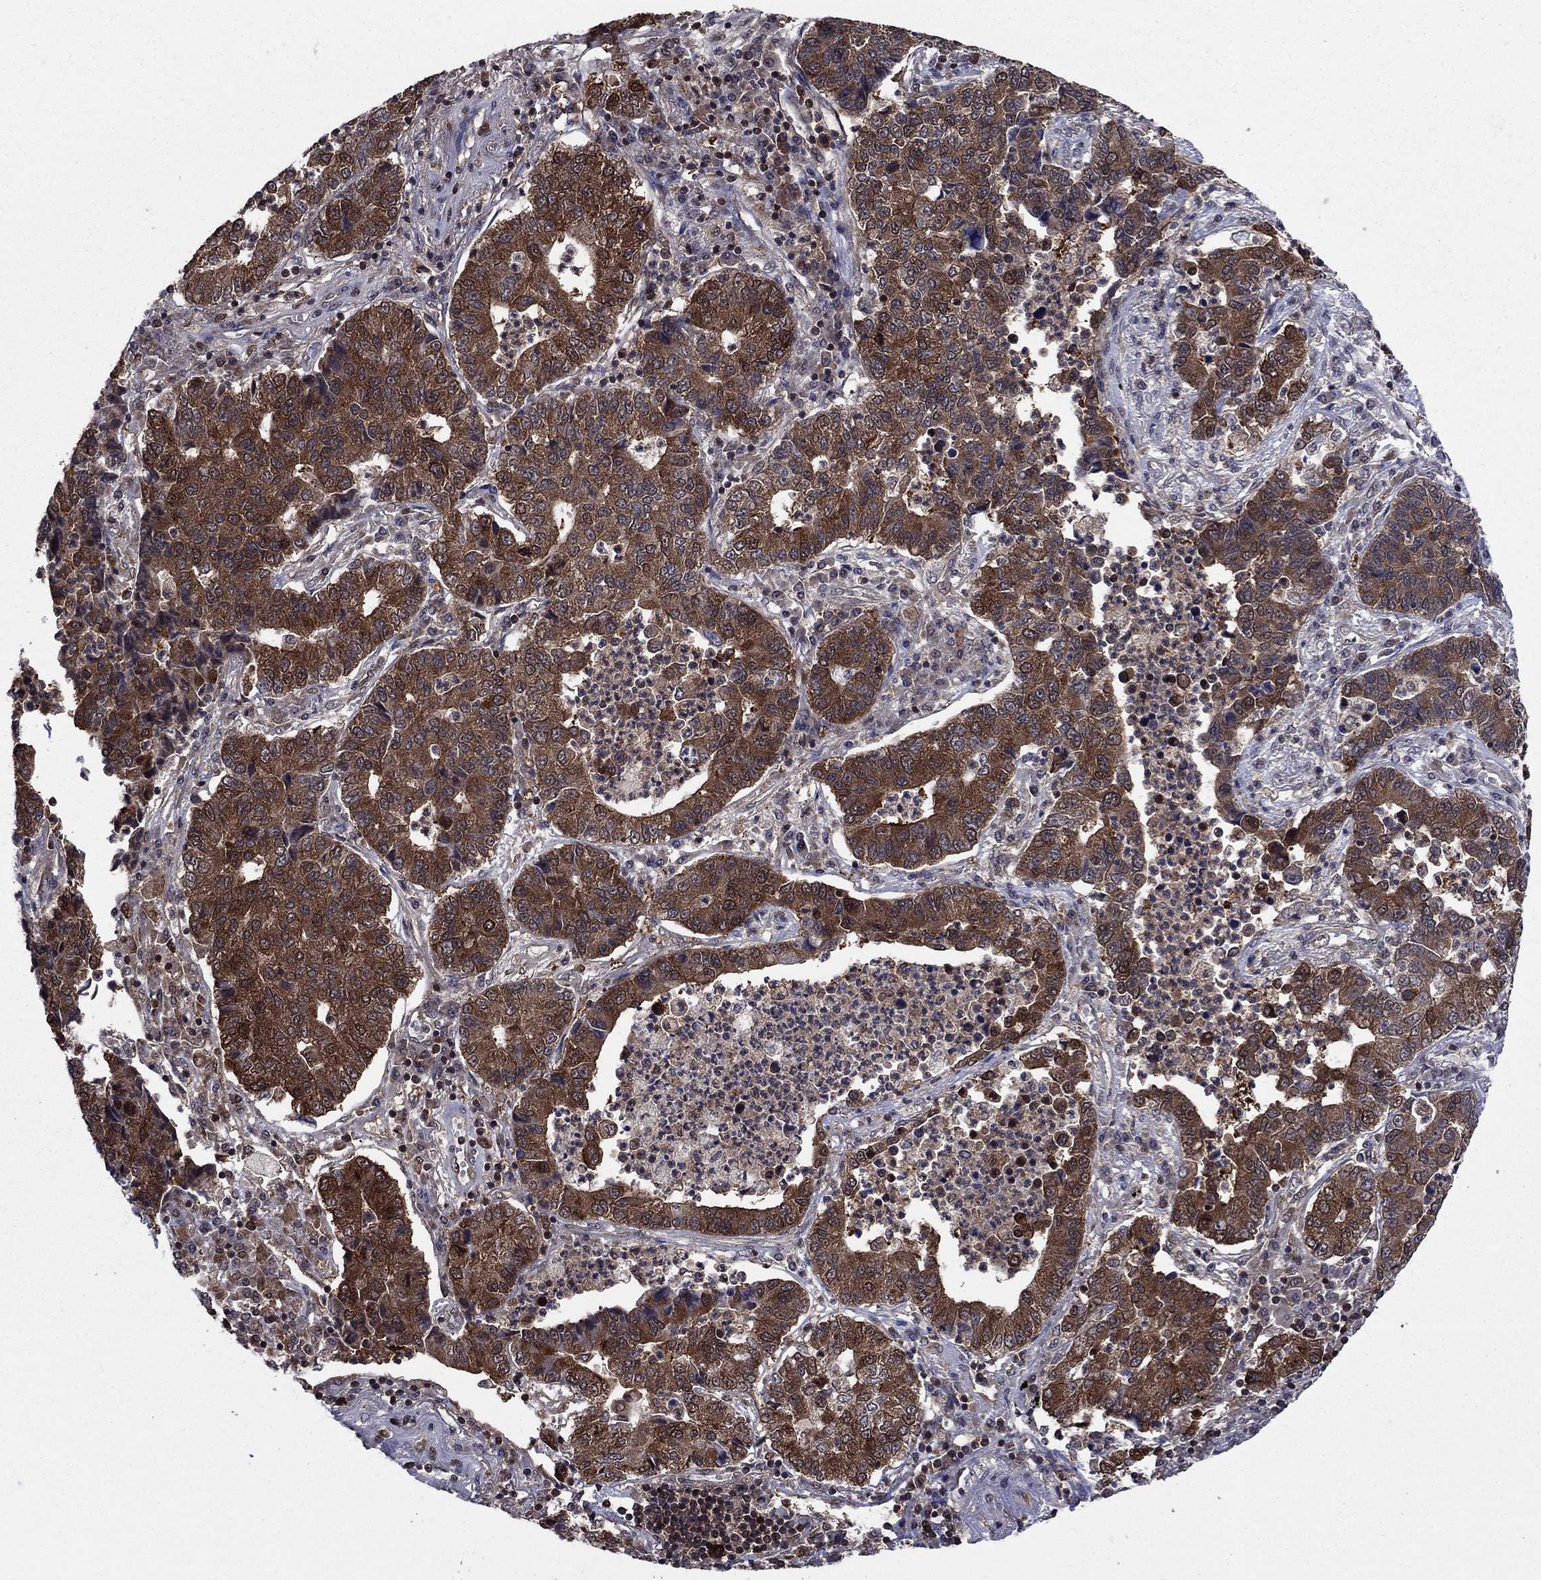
{"staining": {"intensity": "strong", "quantity": ">75%", "location": "cytoplasmic/membranous"}, "tissue": "lung cancer", "cell_type": "Tumor cells", "image_type": "cancer", "snomed": [{"axis": "morphology", "description": "Adenocarcinoma, NOS"}, {"axis": "topography", "description": "Lung"}], "caption": "Protein expression by immunohistochemistry reveals strong cytoplasmic/membranous staining in about >75% of tumor cells in lung adenocarcinoma. (DAB IHC, brown staining for protein, blue staining for nuclei).", "gene": "CACYBP", "patient": {"sex": "female", "age": 57}}